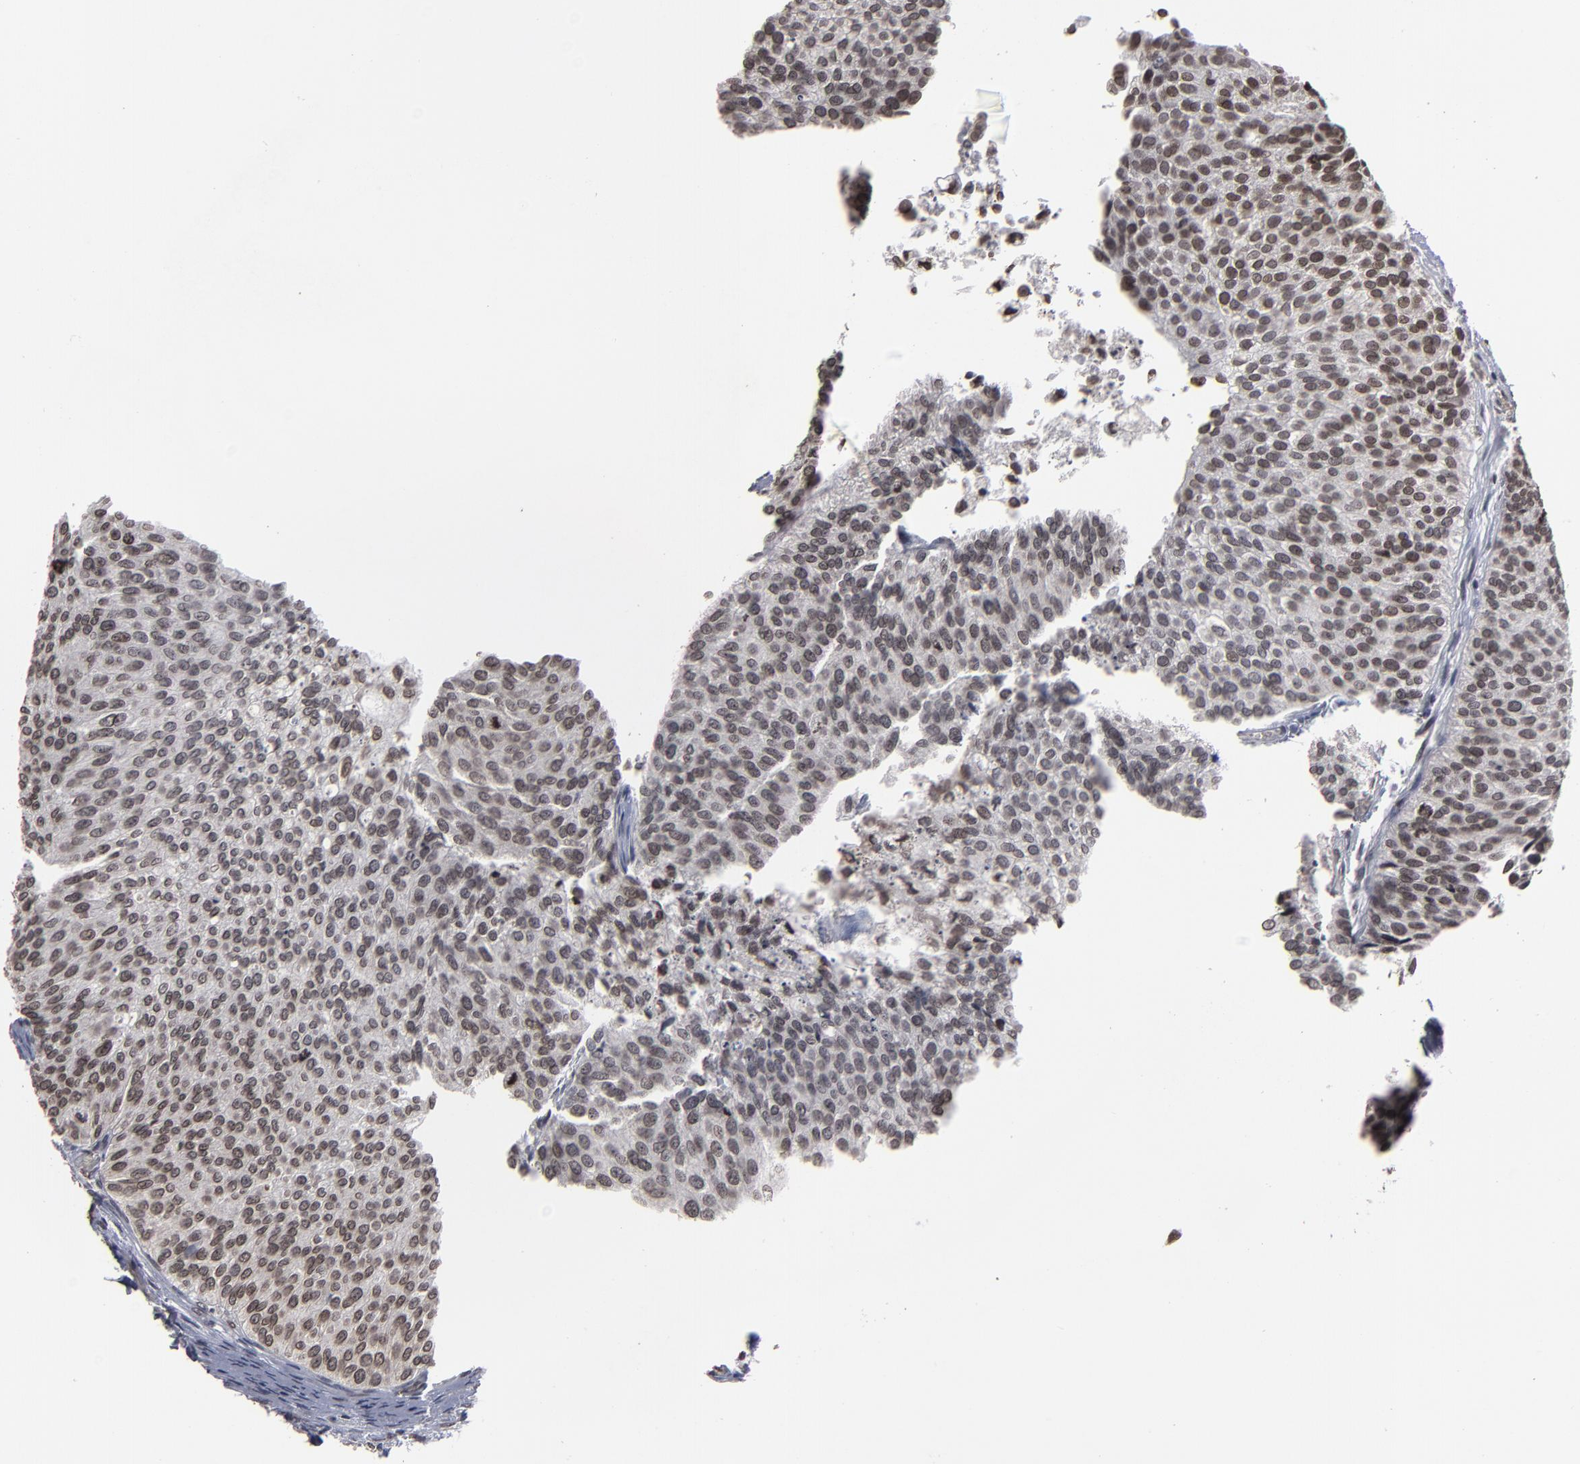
{"staining": {"intensity": "weak", "quantity": "<25%", "location": "nuclear"}, "tissue": "urothelial cancer", "cell_type": "Tumor cells", "image_type": "cancer", "snomed": [{"axis": "morphology", "description": "Urothelial carcinoma, Low grade"}, {"axis": "topography", "description": "Urinary bladder"}], "caption": "A histopathology image of human low-grade urothelial carcinoma is negative for staining in tumor cells.", "gene": "BAZ1A", "patient": {"sex": "male", "age": 84}}